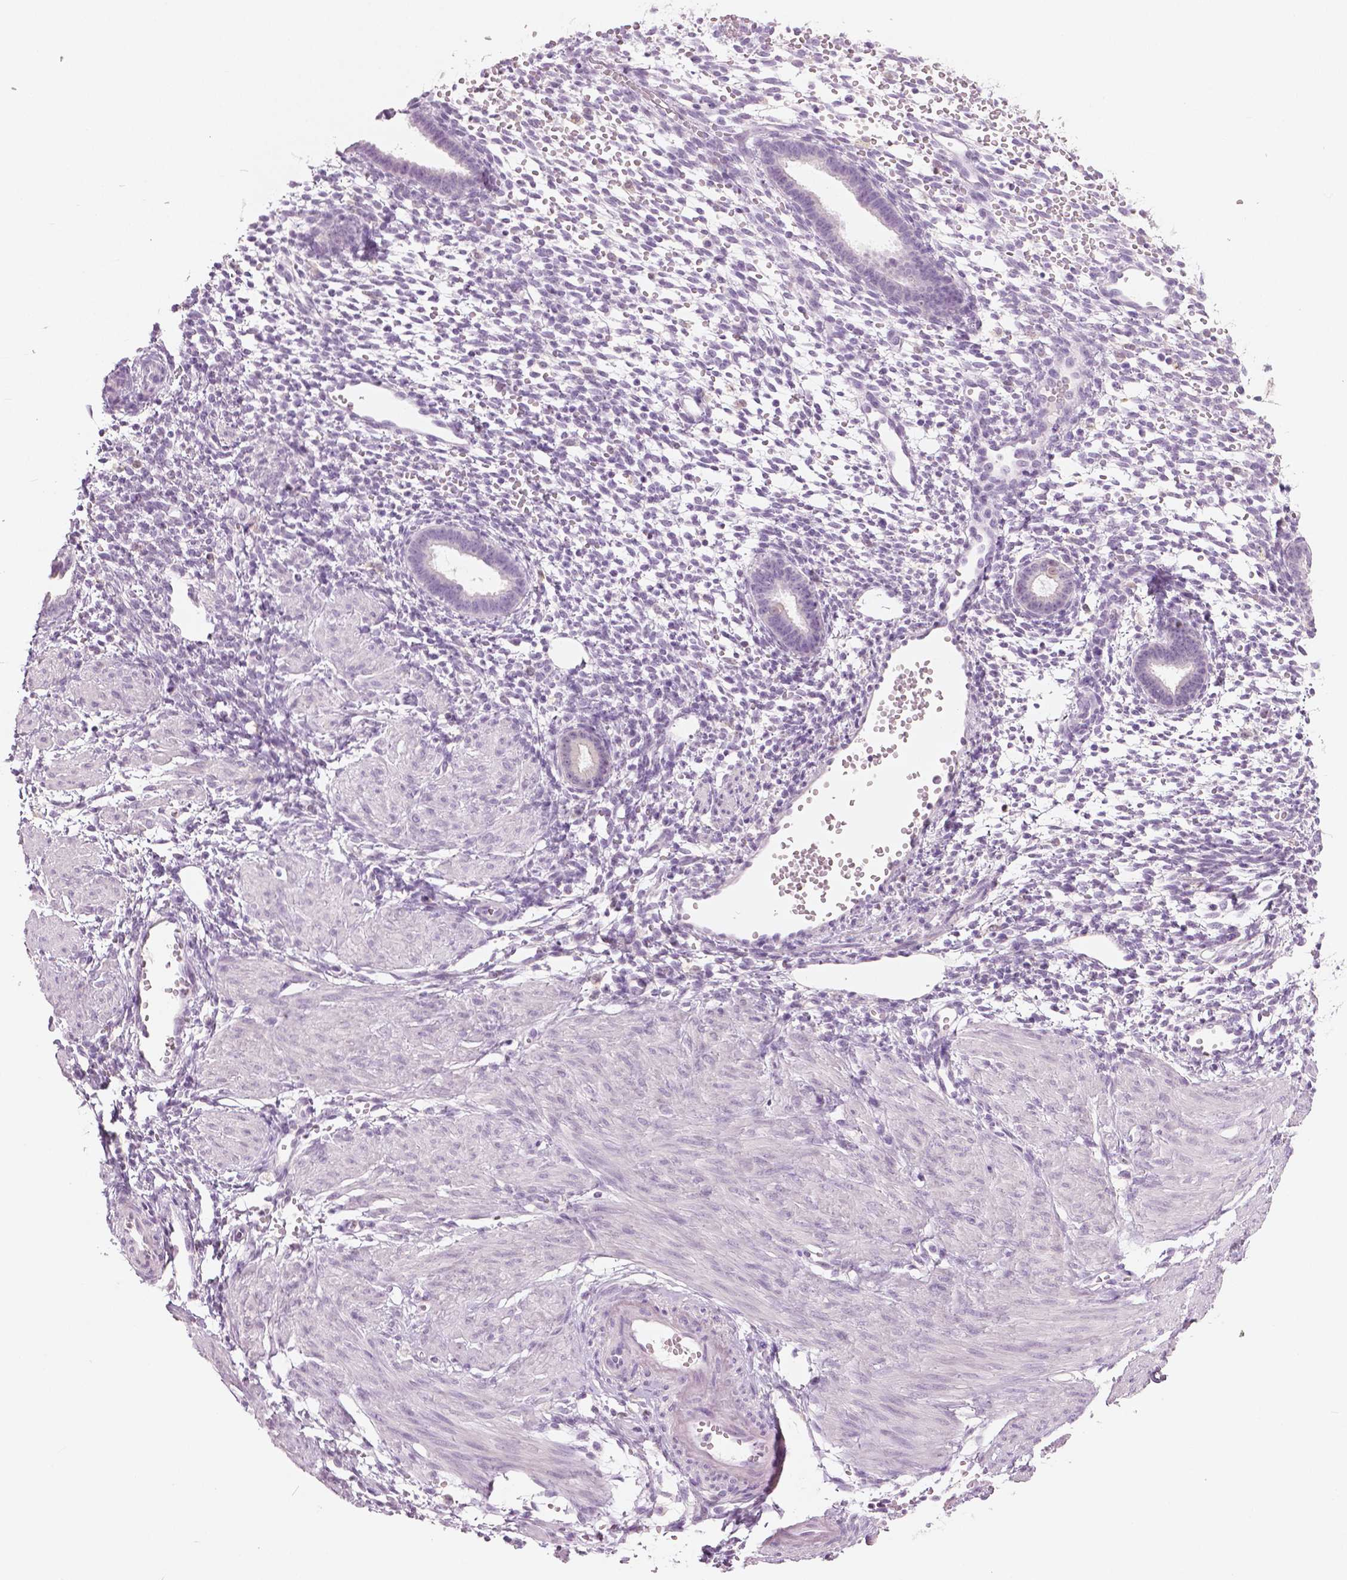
{"staining": {"intensity": "negative", "quantity": "none", "location": "none"}, "tissue": "endometrium", "cell_type": "Cells in endometrial stroma", "image_type": "normal", "snomed": [{"axis": "morphology", "description": "Normal tissue, NOS"}, {"axis": "topography", "description": "Endometrium"}], "caption": "IHC of benign endometrium displays no staining in cells in endometrial stroma. The staining is performed using DAB (3,3'-diaminobenzidine) brown chromogen with nuclei counter-stained in using hematoxylin.", "gene": "GALM", "patient": {"sex": "female", "age": 36}}